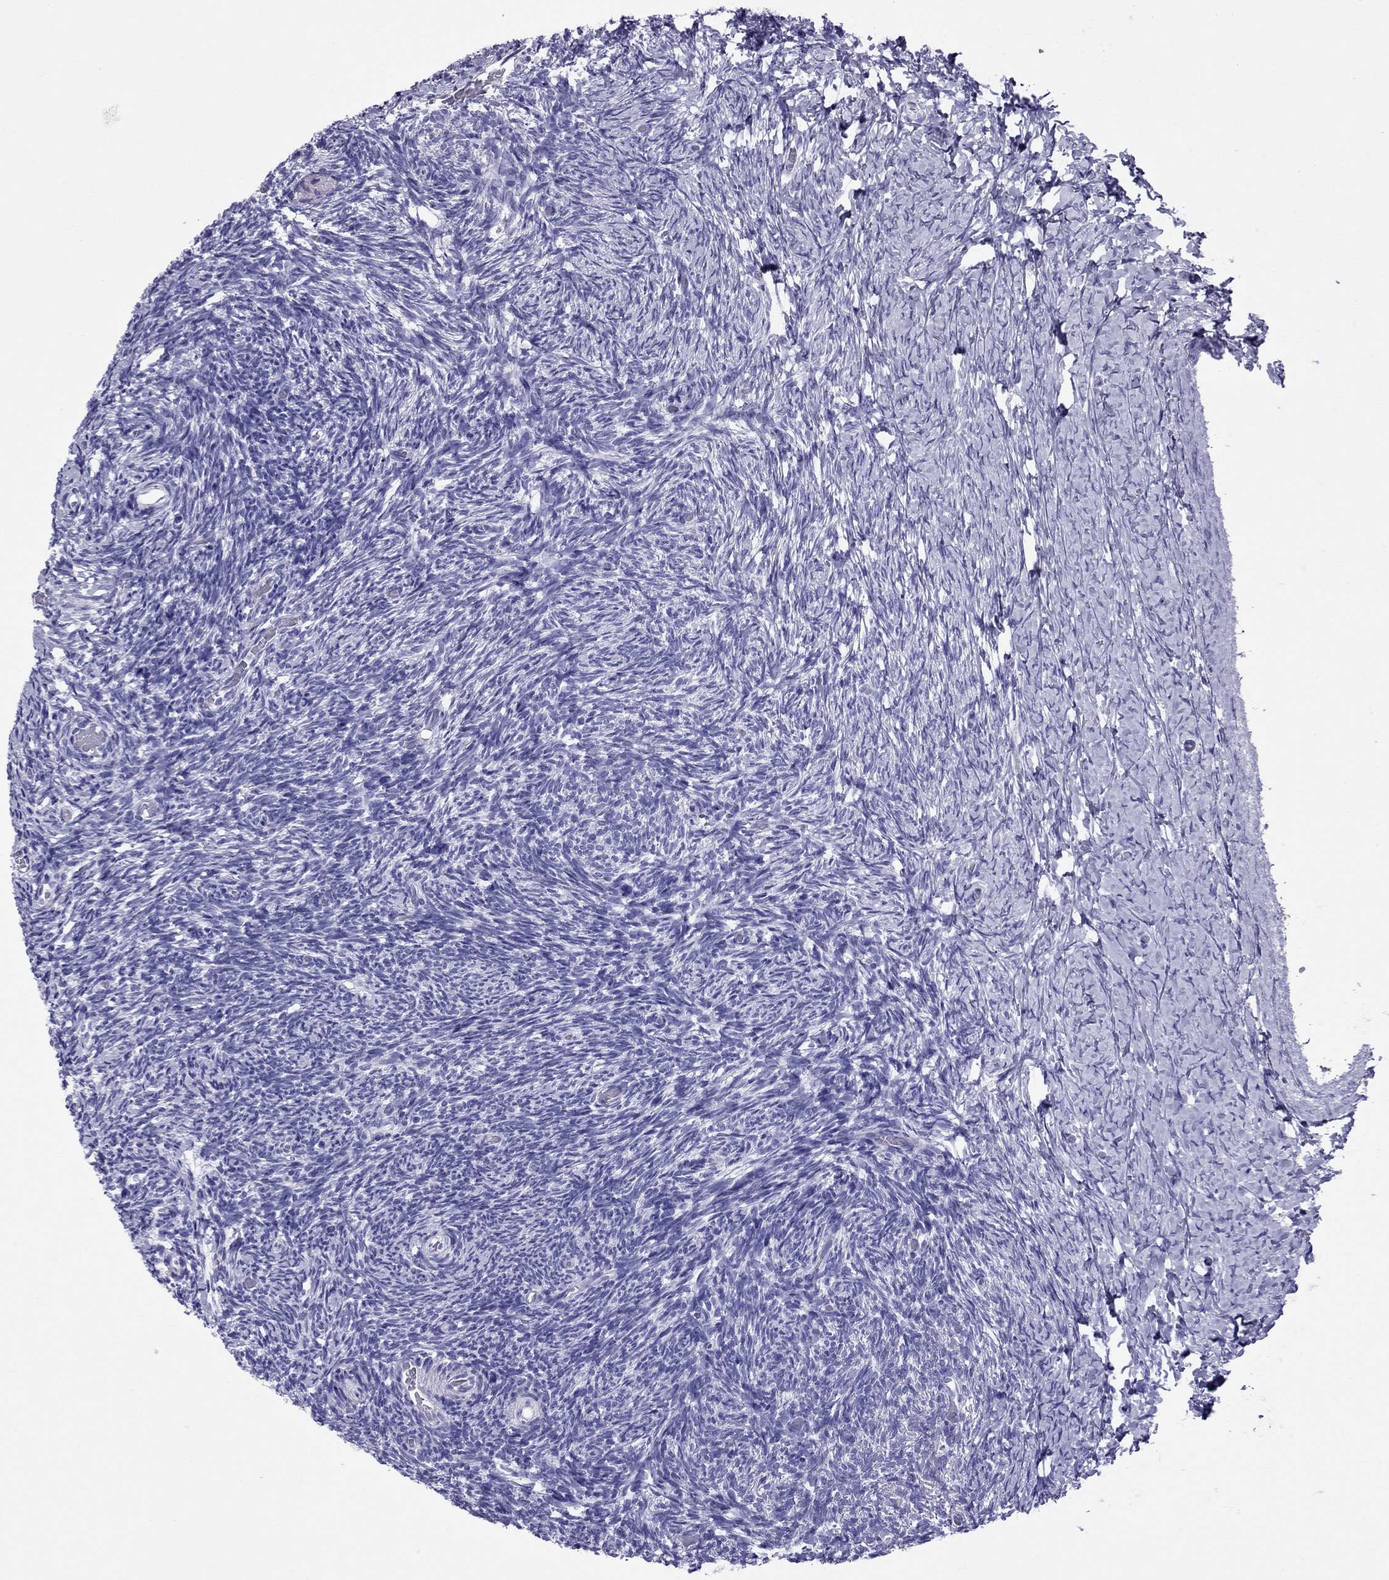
{"staining": {"intensity": "negative", "quantity": "none", "location": "none"}, "tissue": "ovary", "cell_type": "Follicle cells", "image_type": "normal", "snomed": [{"axis": "morphology", "description": "Normal tissue, NOS"}, {"axis": "topography", "description": "Ovary"}], "caption": "Immunohistochemistry (IHC) histopathology image of normal human ovary stained for a protein (brown), which exhibits no staining in follicle cells. (Stains: DAB immunohistochemistry (IHC) with hematoxylin counter stain, Microscopy: brightfield microscopy at high magnification).", "gene": "AVPR1B", "patient": {"sex": "female", "age": 39}}